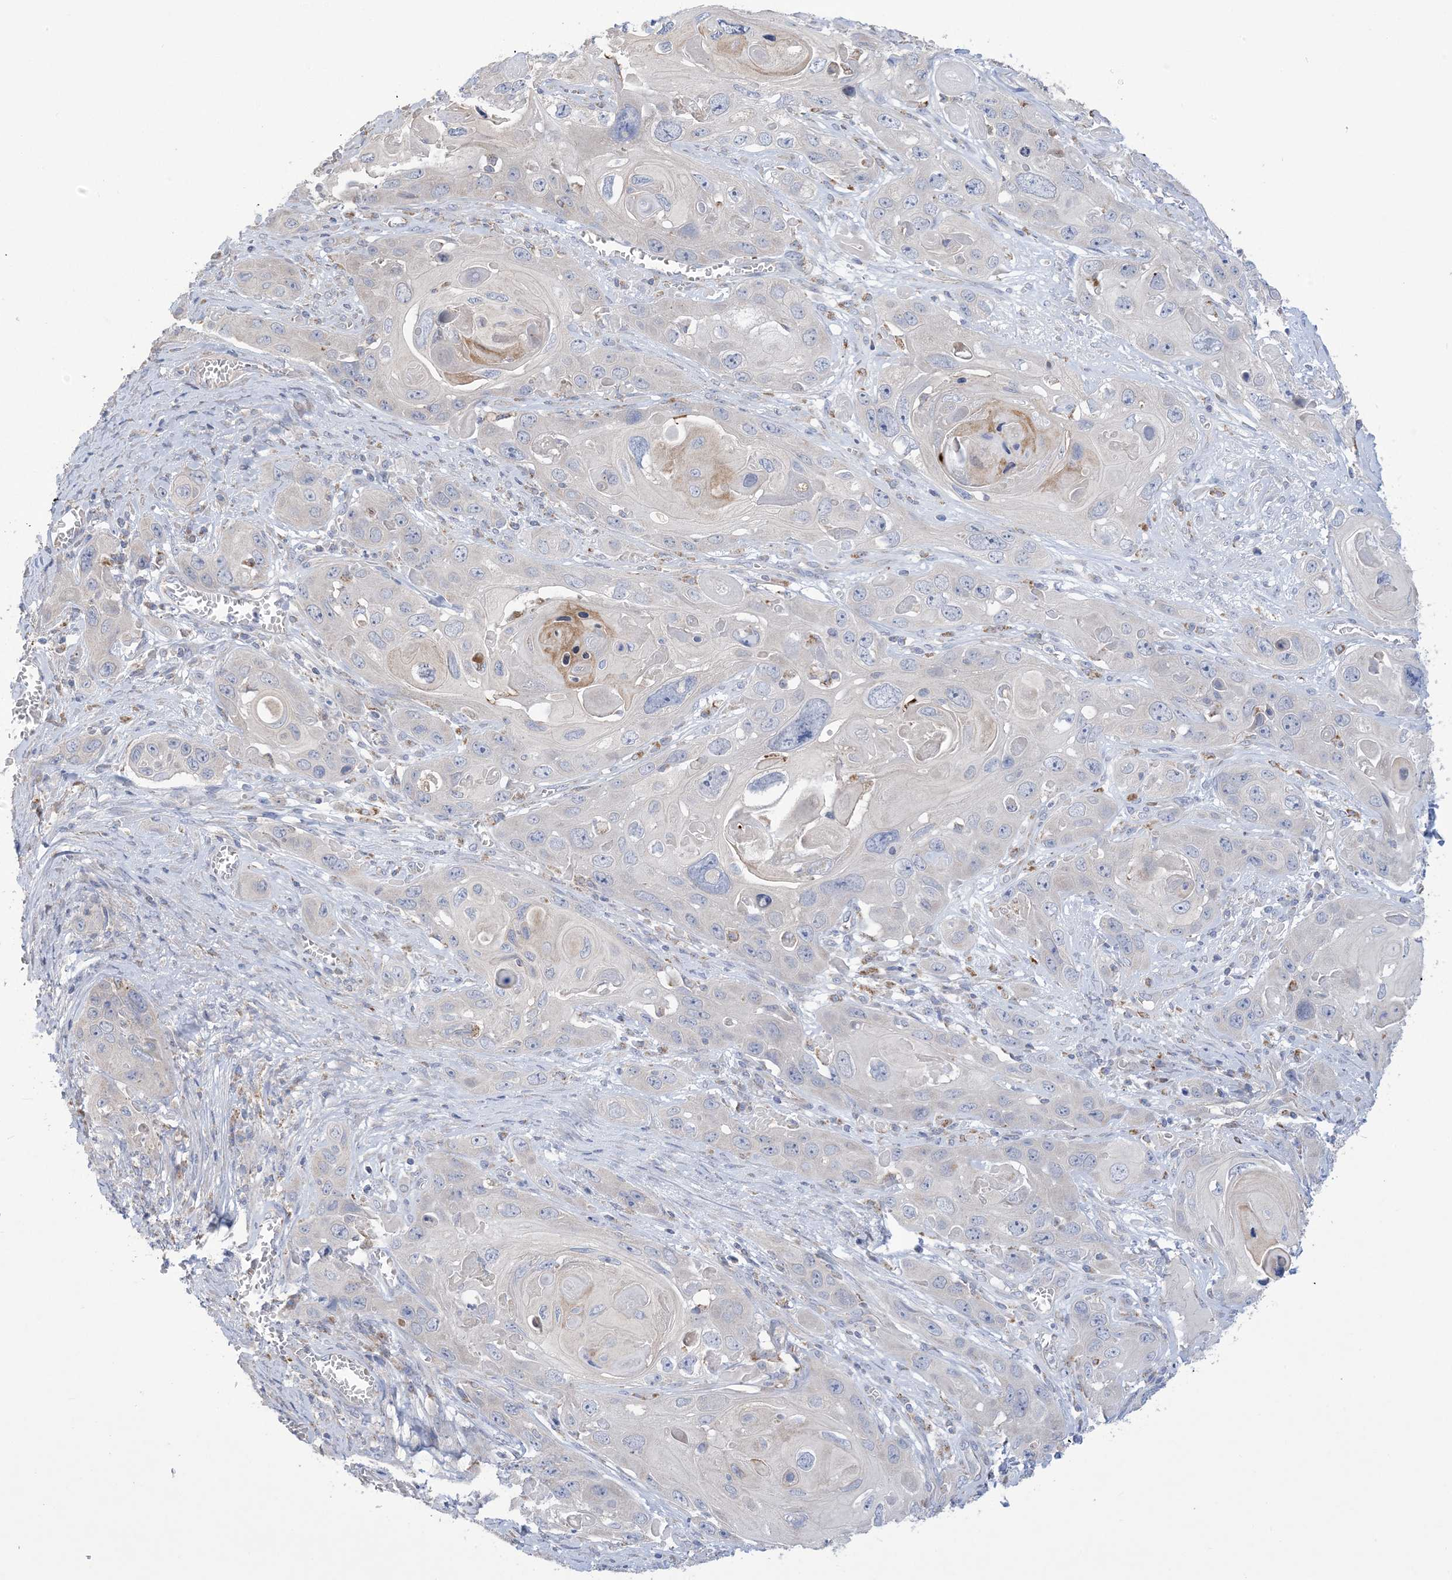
{"staining": {"intensity": "negative", "quantity": "none", "location": "none"}, "tissue": "skin cancer", "cell_type": "Tumor cells", "image_type": "cancer", "snomed": [{"axis": "morphology", "description": "Squamous cell carcinoma, NOS"}, {"axis": "topography", "description": "Skin"}], "caption": "Immunohistochemical staining of human squamous cell carcinoma (skin) exhibits no significant staining in tumor cells.", "gene": "CLEC16A", "patient": {"sex": "male", "age": 55}}